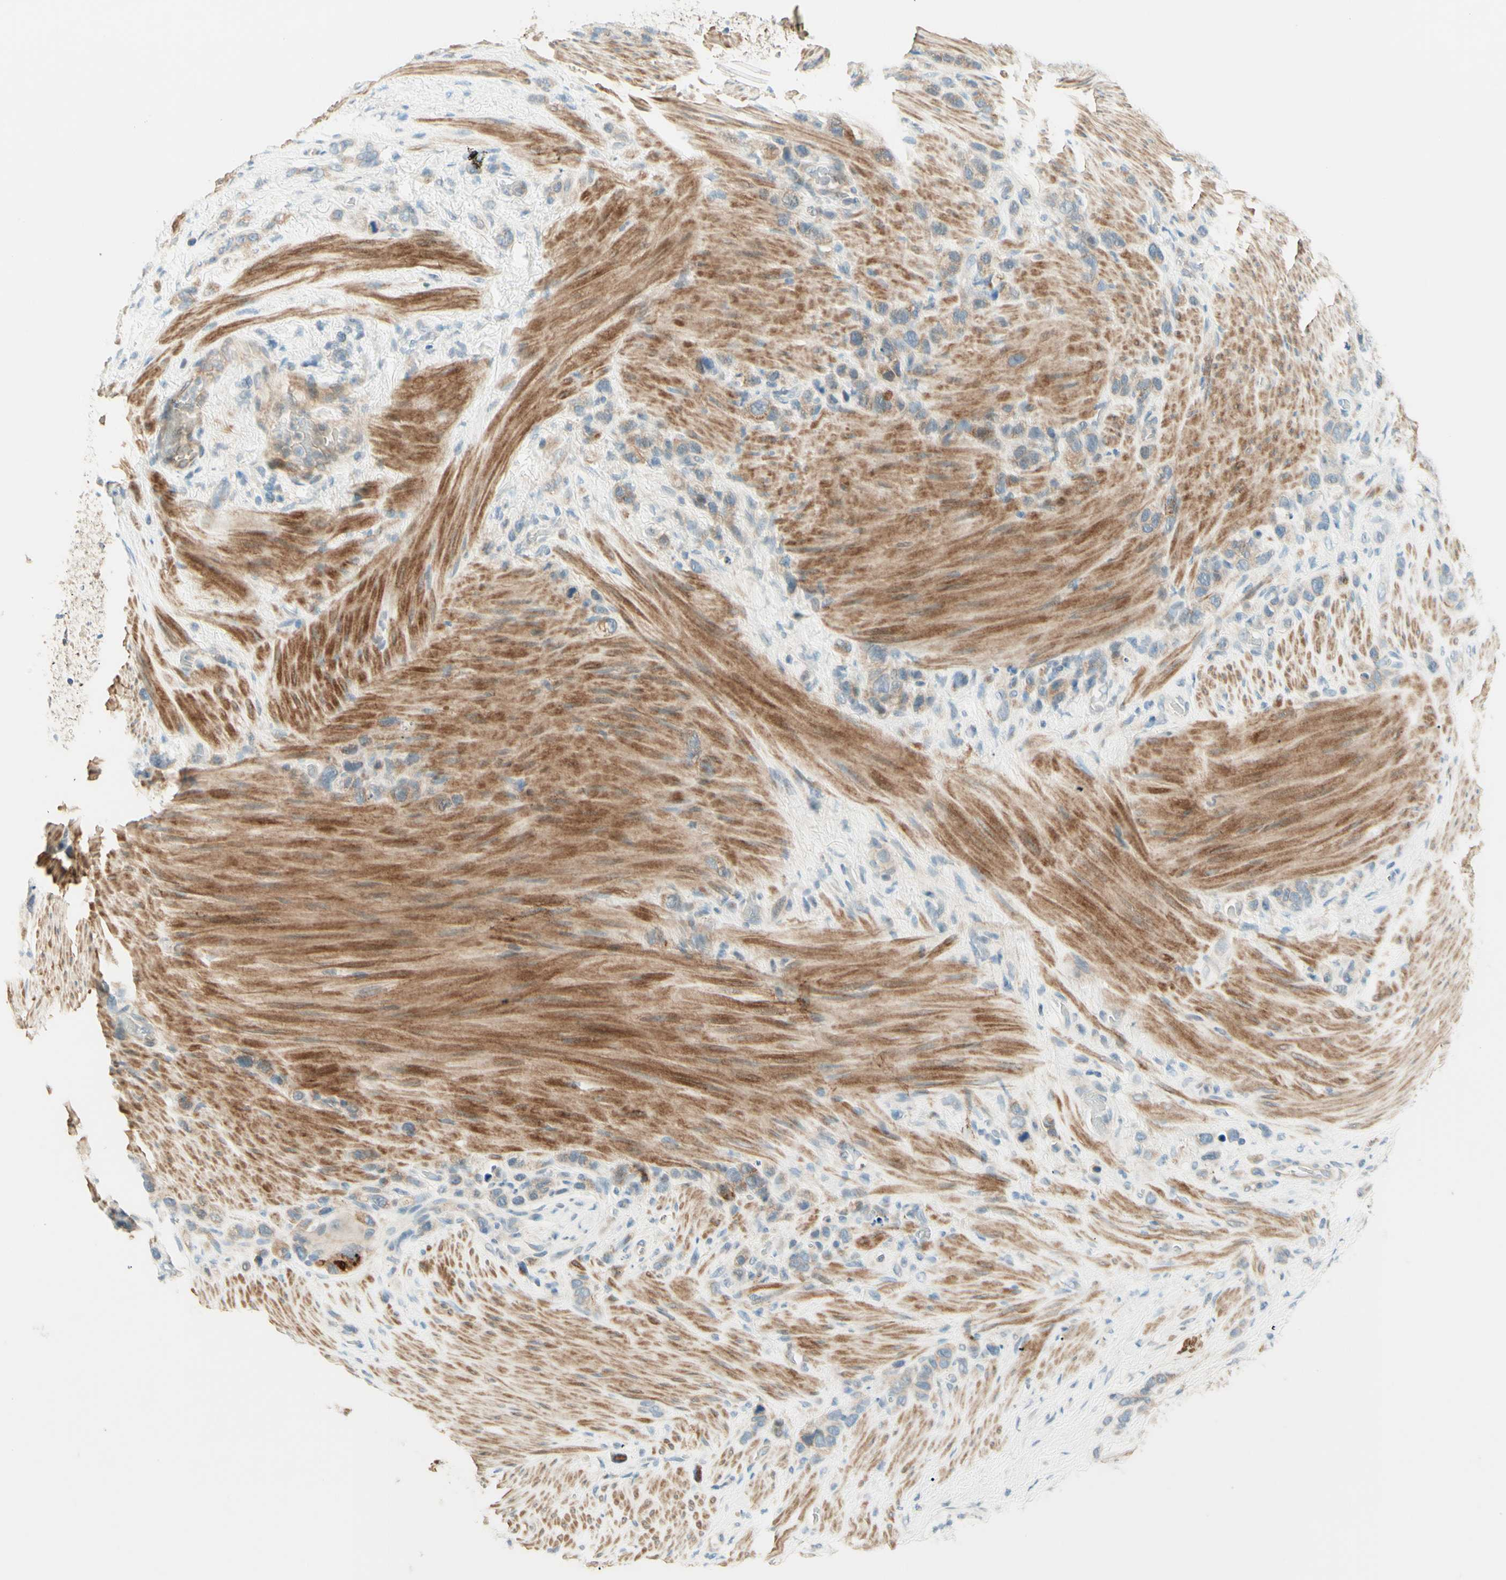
{"staining": {"intensity": "moderate", "quantity": ">75%", "location": "cytoplasmic/membranous"}, "tissue": "stomach cancer", "cell_type": "Tumor cells", "image_type": "cancer", "snomed": [{"axis": "morphology", "description": "Adenocarcinoma, NOS"}, {"axis": "morphology", "description": "Adenocarcinoma, High grade"}, {"axis": "topography", "description": "Stomach, upper"}, {"axis": "topography", "description": "Stomach, lower"}], "caption": "A histopathology image of stomach adenocarcinoma stained for a protein displays moderate cytoplasmic/membranous brown staining in tumor cells.", "gene": "PROM1", "patient": {"sex": "female", "age": 65}}